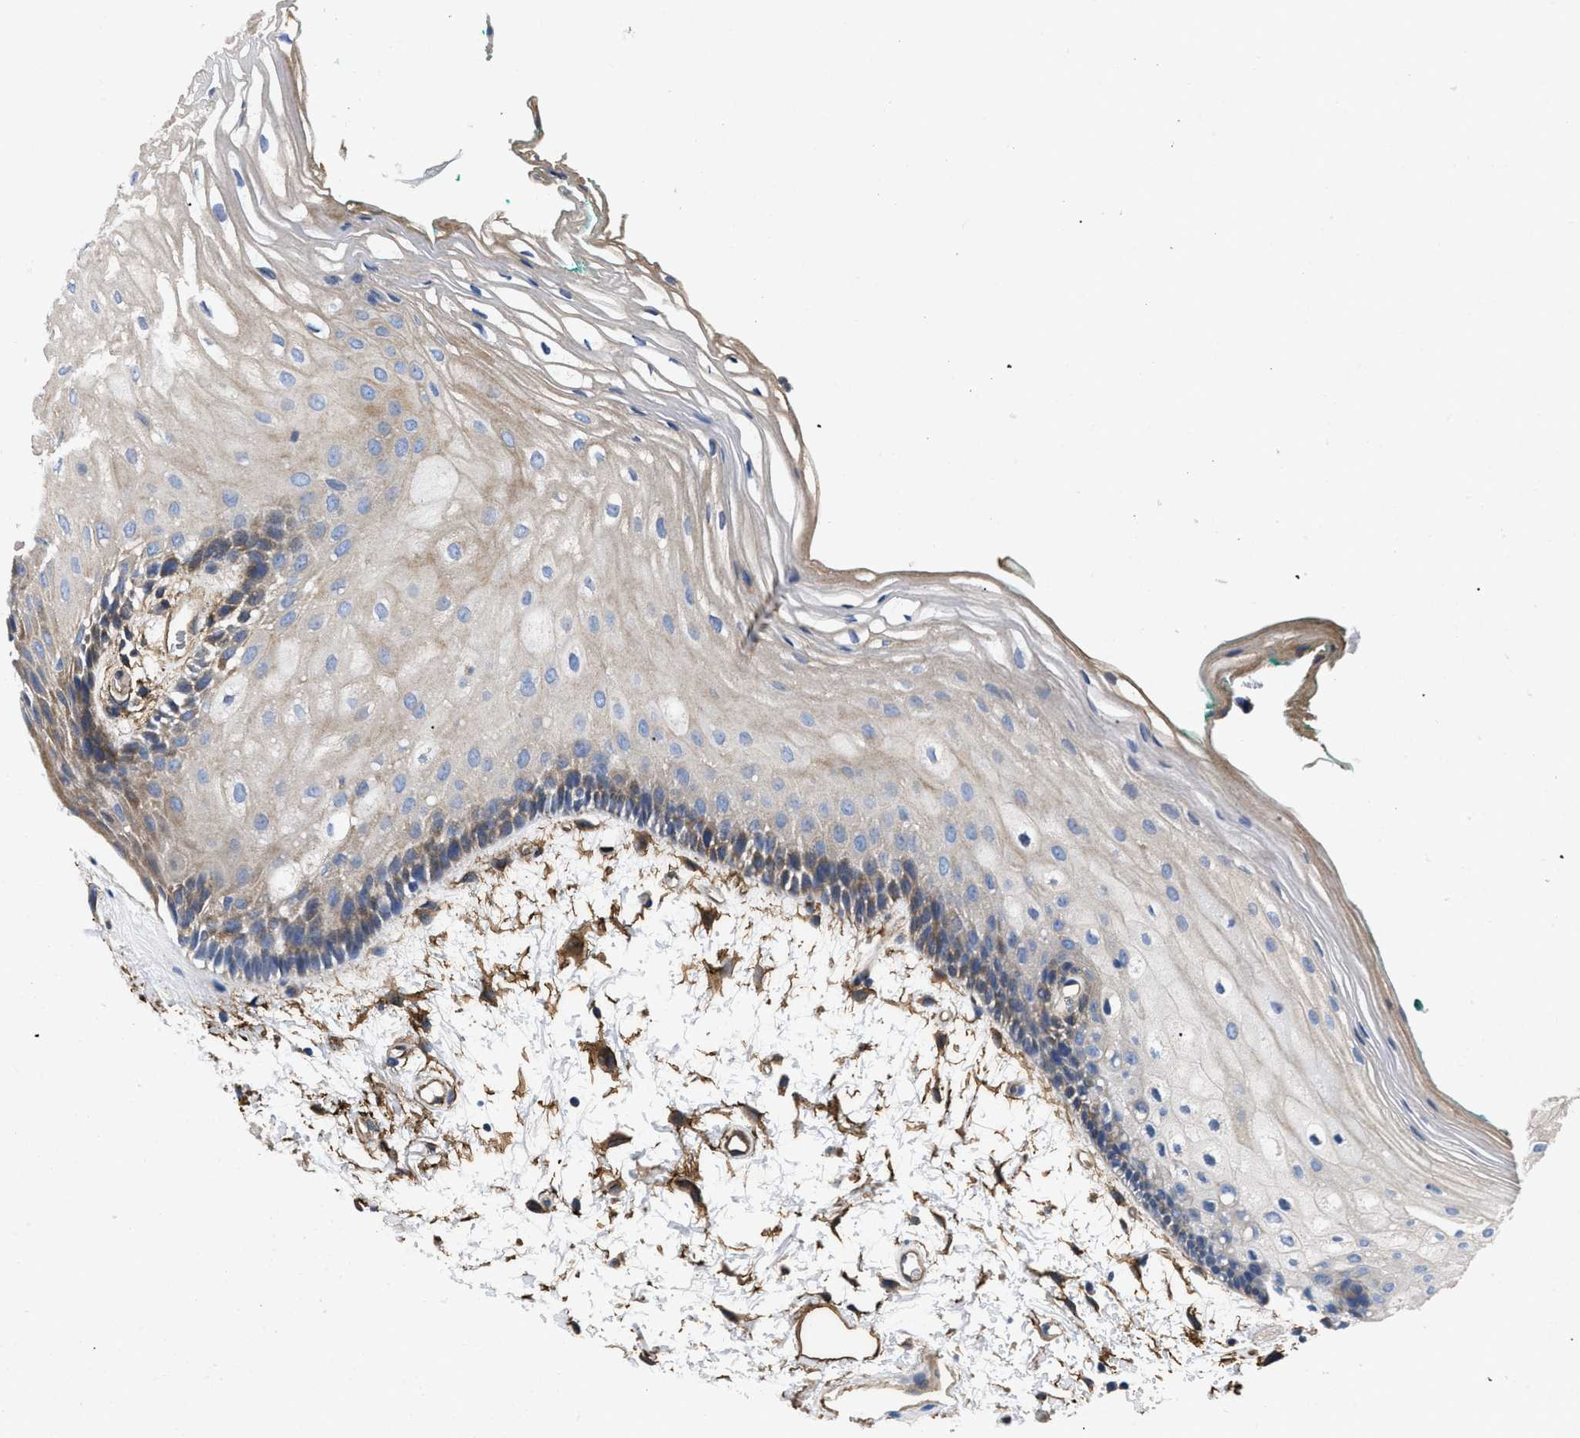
{"staining": {"intensity": "moderate", "quantity": "<25%", "location": "cytoplasmic/membranous"}, "tissue": "oral mucosa", "cell_type": "Squamous epithelial cells", "image_type": "normal", "snomed": [{"axis": "morphology", "description": "Normal tissue, NOS"}, {"axis": "topography", "description": "Skeletal muscle"}, {"axis": "topography", "description": "Oral tissue"}, {"axis": "topography", "description": "Peripheral nerve tissue"}], "caption": "Protein analysis of benign oral mucosa displays moderate cytoplasmic/membranous expression in approximately <25% of squamous epithelial cells.", "gene": "NT5E", "patient": {"sex": "female", "age": 84}}